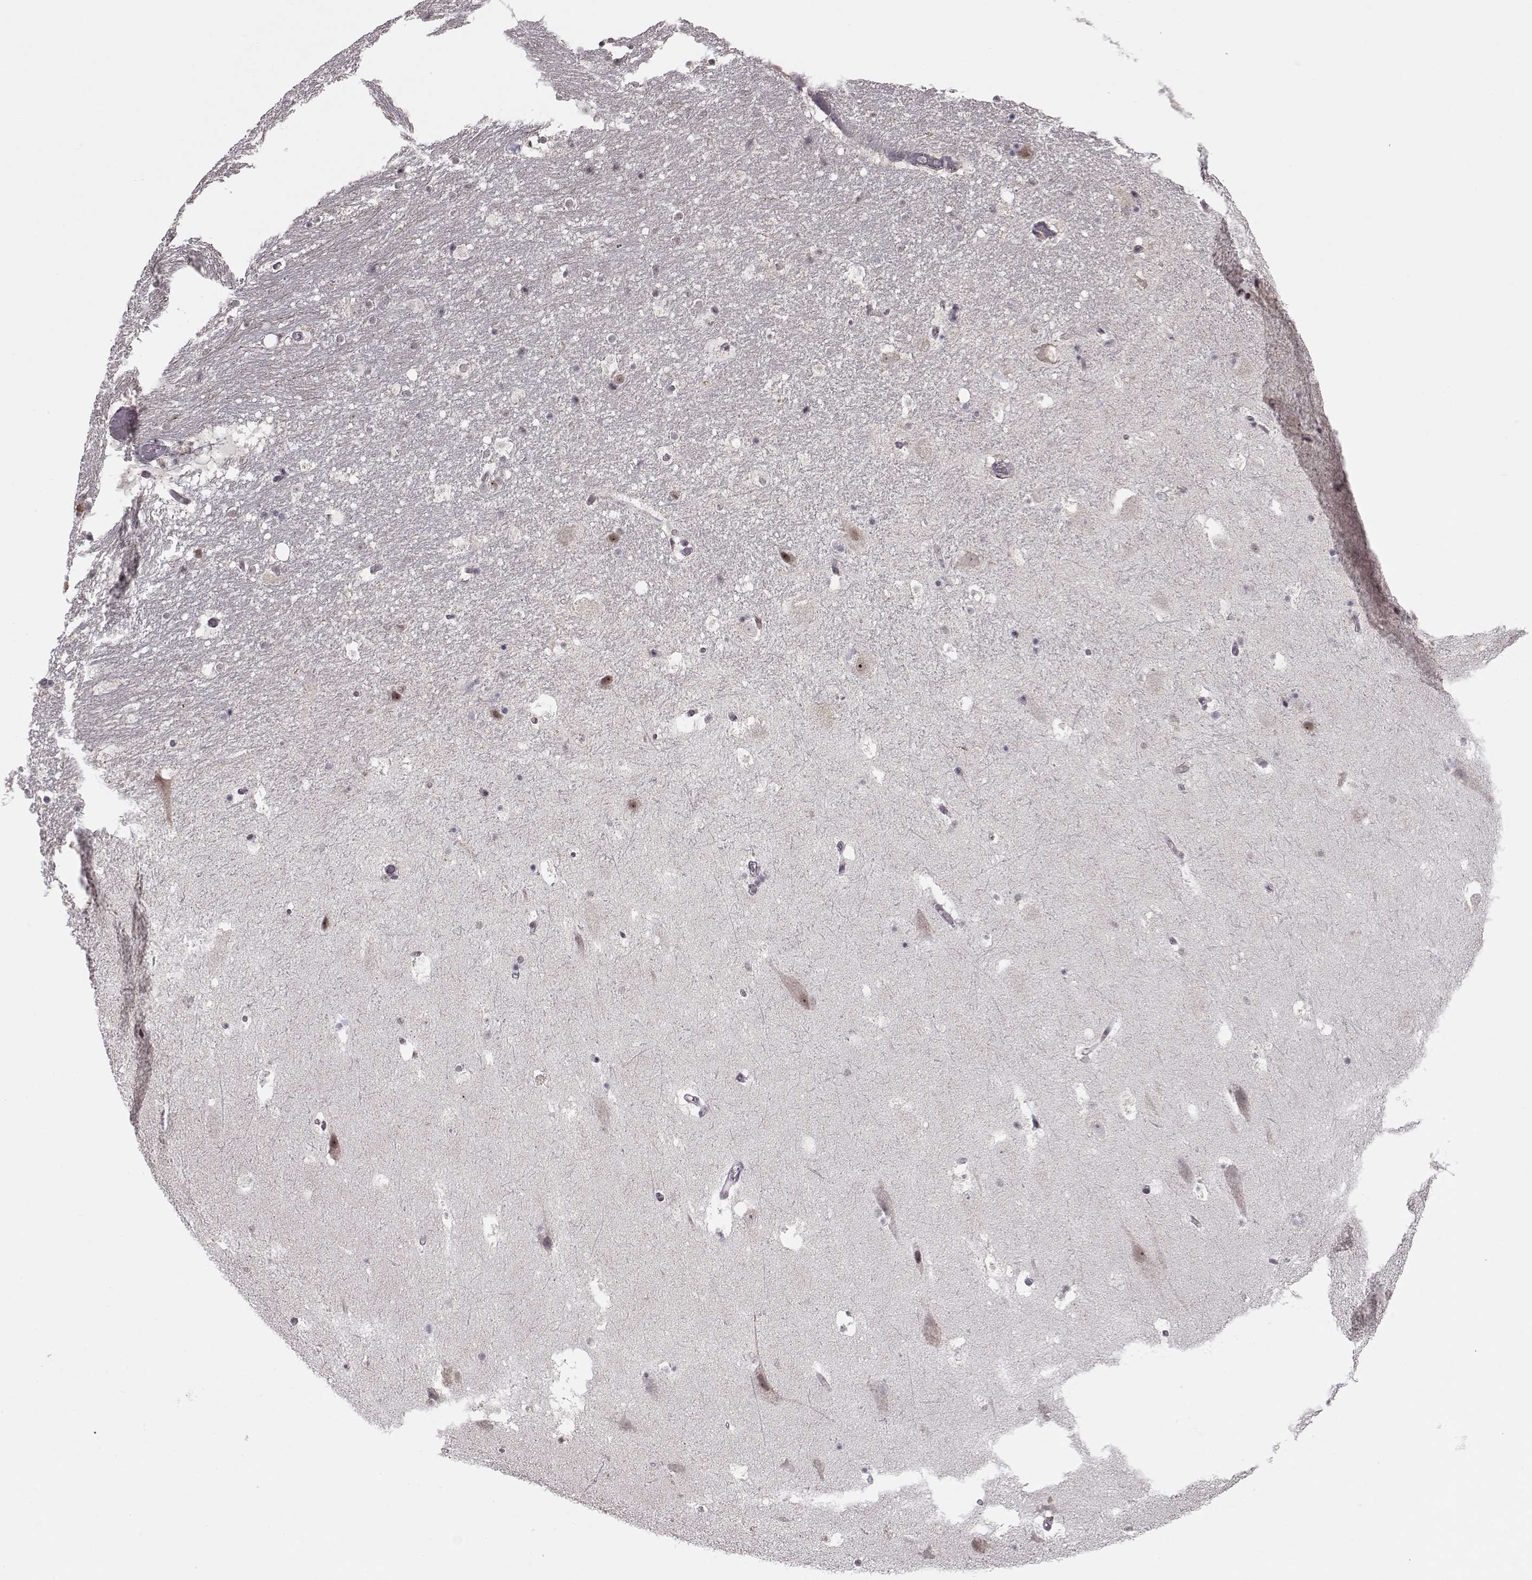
{"staining": {"intensity": "negative", "quantity": "none", "location": "none"}, "tissue": "hippocampus", "cell_type": "Glial cells", "image_type": "normal", "snomed": [{"axis": "morphology", "description": "Normal tissue, NOS"}, {"axis": "topography", "description": "Hippocampus"}], "caption": "DAB (3,3'-diaminobenzidine) immunohistochemical staining of normal hippocampus shows no significant staining in glial cells. Nuclei are stained in blue.", "gene": "PCP4", "patient": {"sex": "male", "age": 51}}